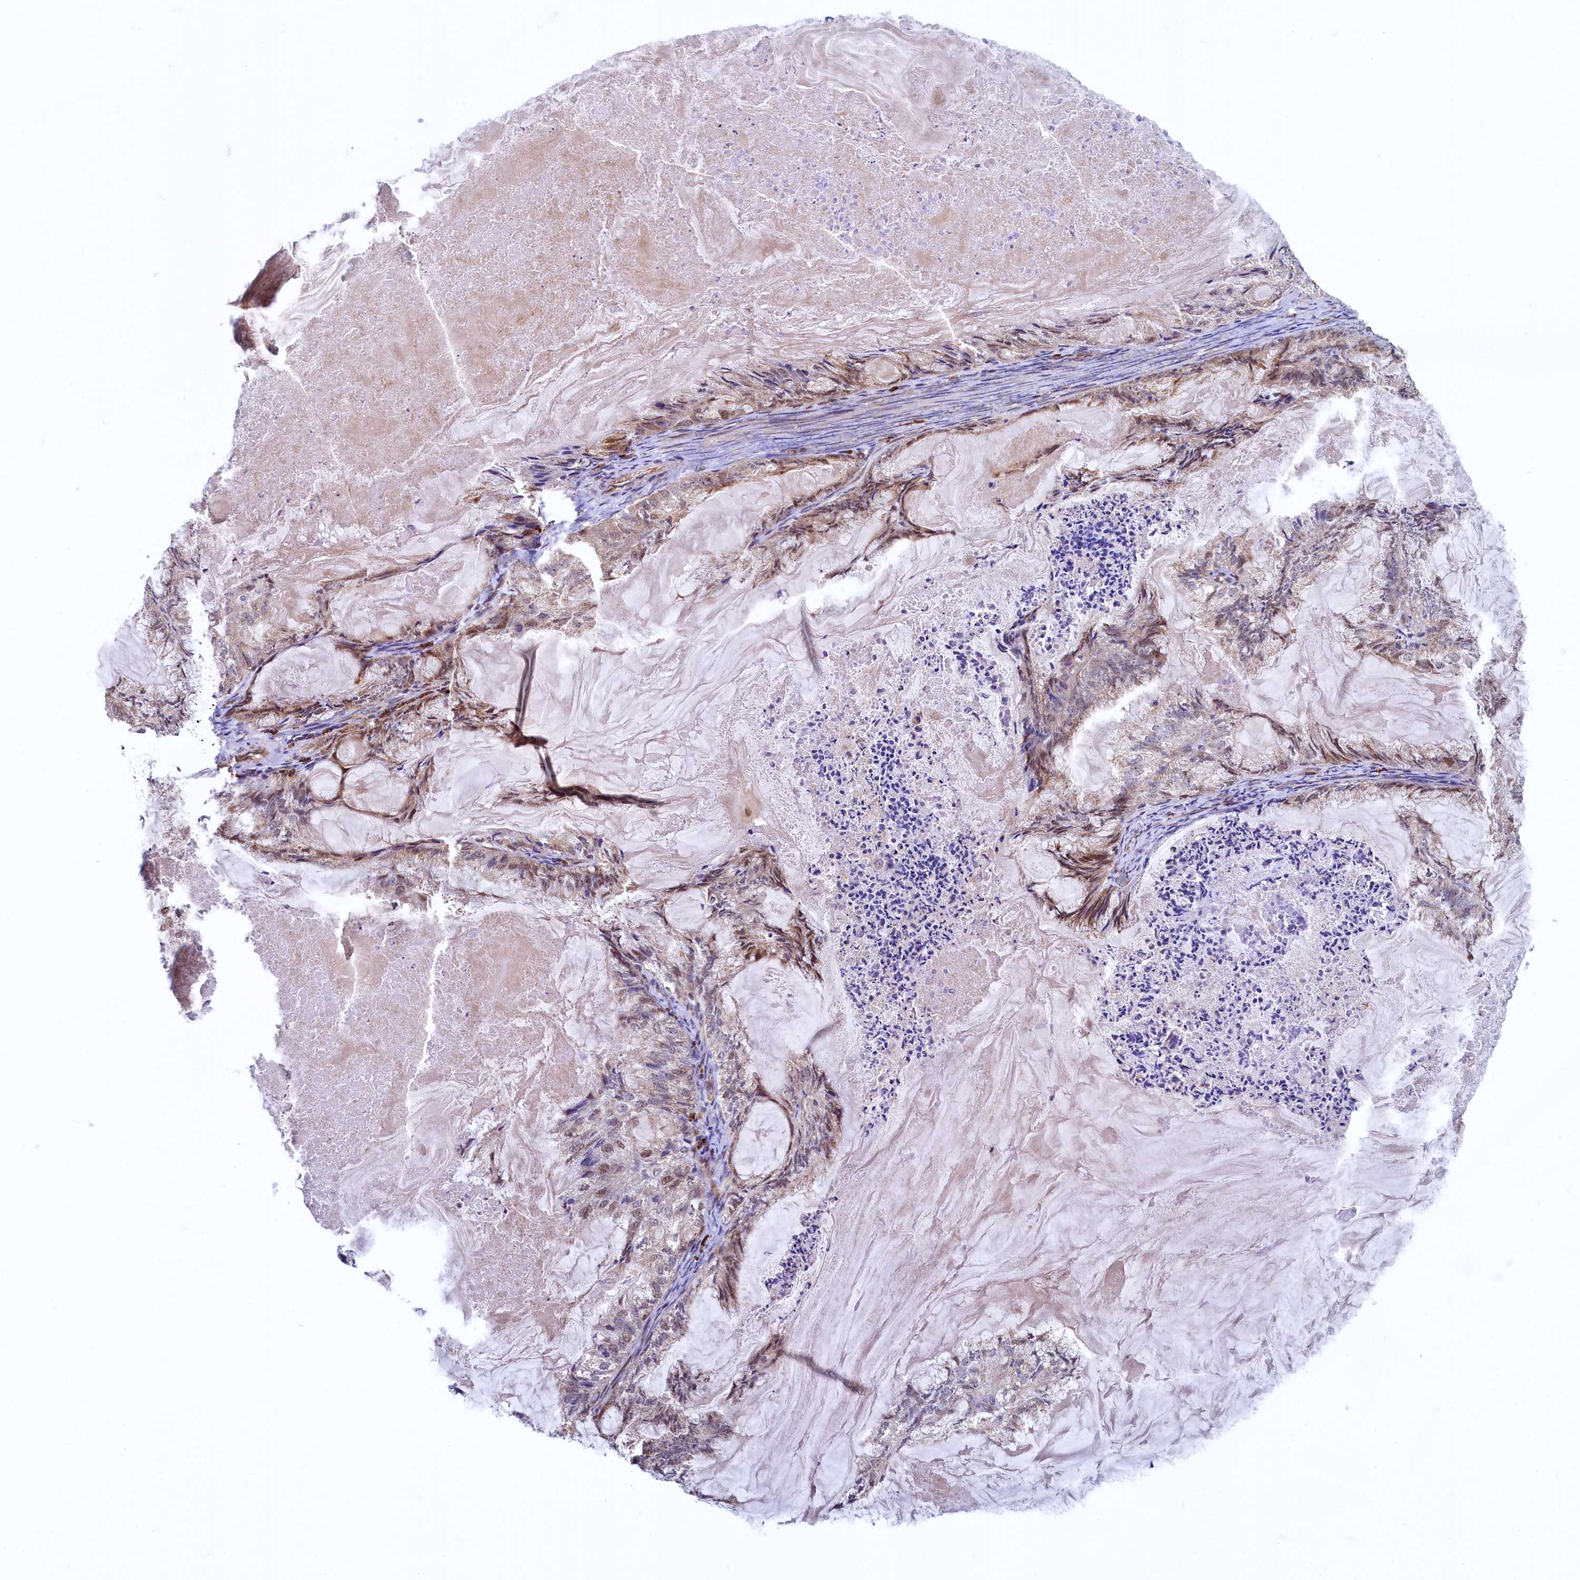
{"staining": {"intensity": "moderate", "quantity": "25%-75%", "location": "cytoplasmic/membranous,nuclear"}, "tissue": "endometrial cancer", "cell_type": "Tumor cells", "image_type": "cancer", "snomed": [{"axis": "morphology", "description": "Adenocarcinoma, NOS"}, {"axis": "topography", "description": "Endometrium"}], "caption": "Human adenocarcinoma (endometrial) stained with a protein marker shows moderate staining in tumor cells.", "gene": "RBFA", "patient": {"sex": "female", "age": 86}}